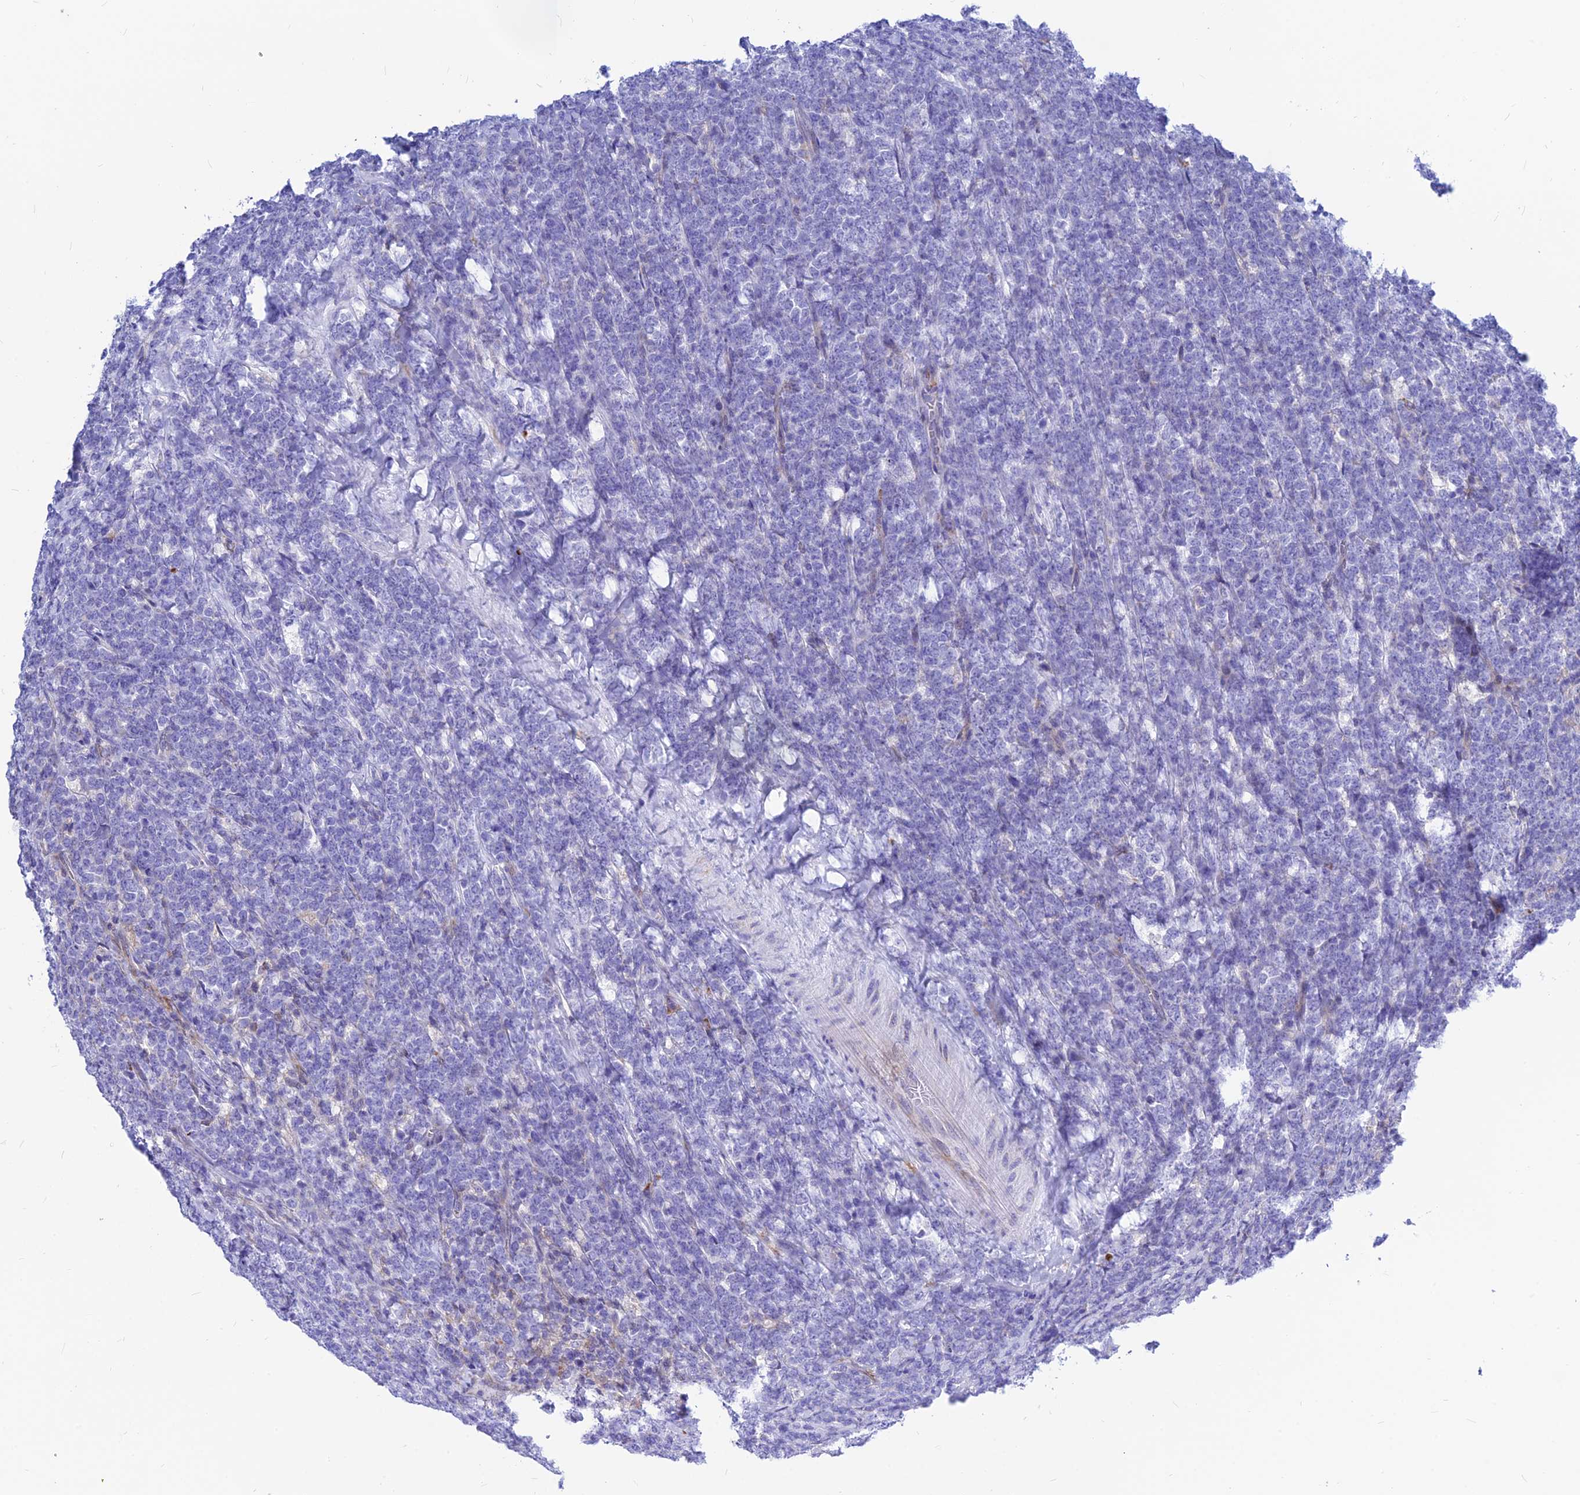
{"staining": {"intensity": "negative", "quantity": "none", "location": "none"}, "tissue": "lymphoma", "cell_type": "Tumor cells", "image_type": "cancer", "snomed": [{"axis": "morphology", "description": "Malignant lymphoma, non-Hodgkin's type, High grade"}, {"axis": "topography", "description": "Small intestine"}], "caption": "There is no significant staining in tumor cells of lymphoma. The staining was performed using DAB to visualize the protein expression in brown, while the nuclei were stained in blue with hematoxylin (Magnification: 20x).", "gene": "CNOT6", "patient": {"sex": "male", "age": 8}}